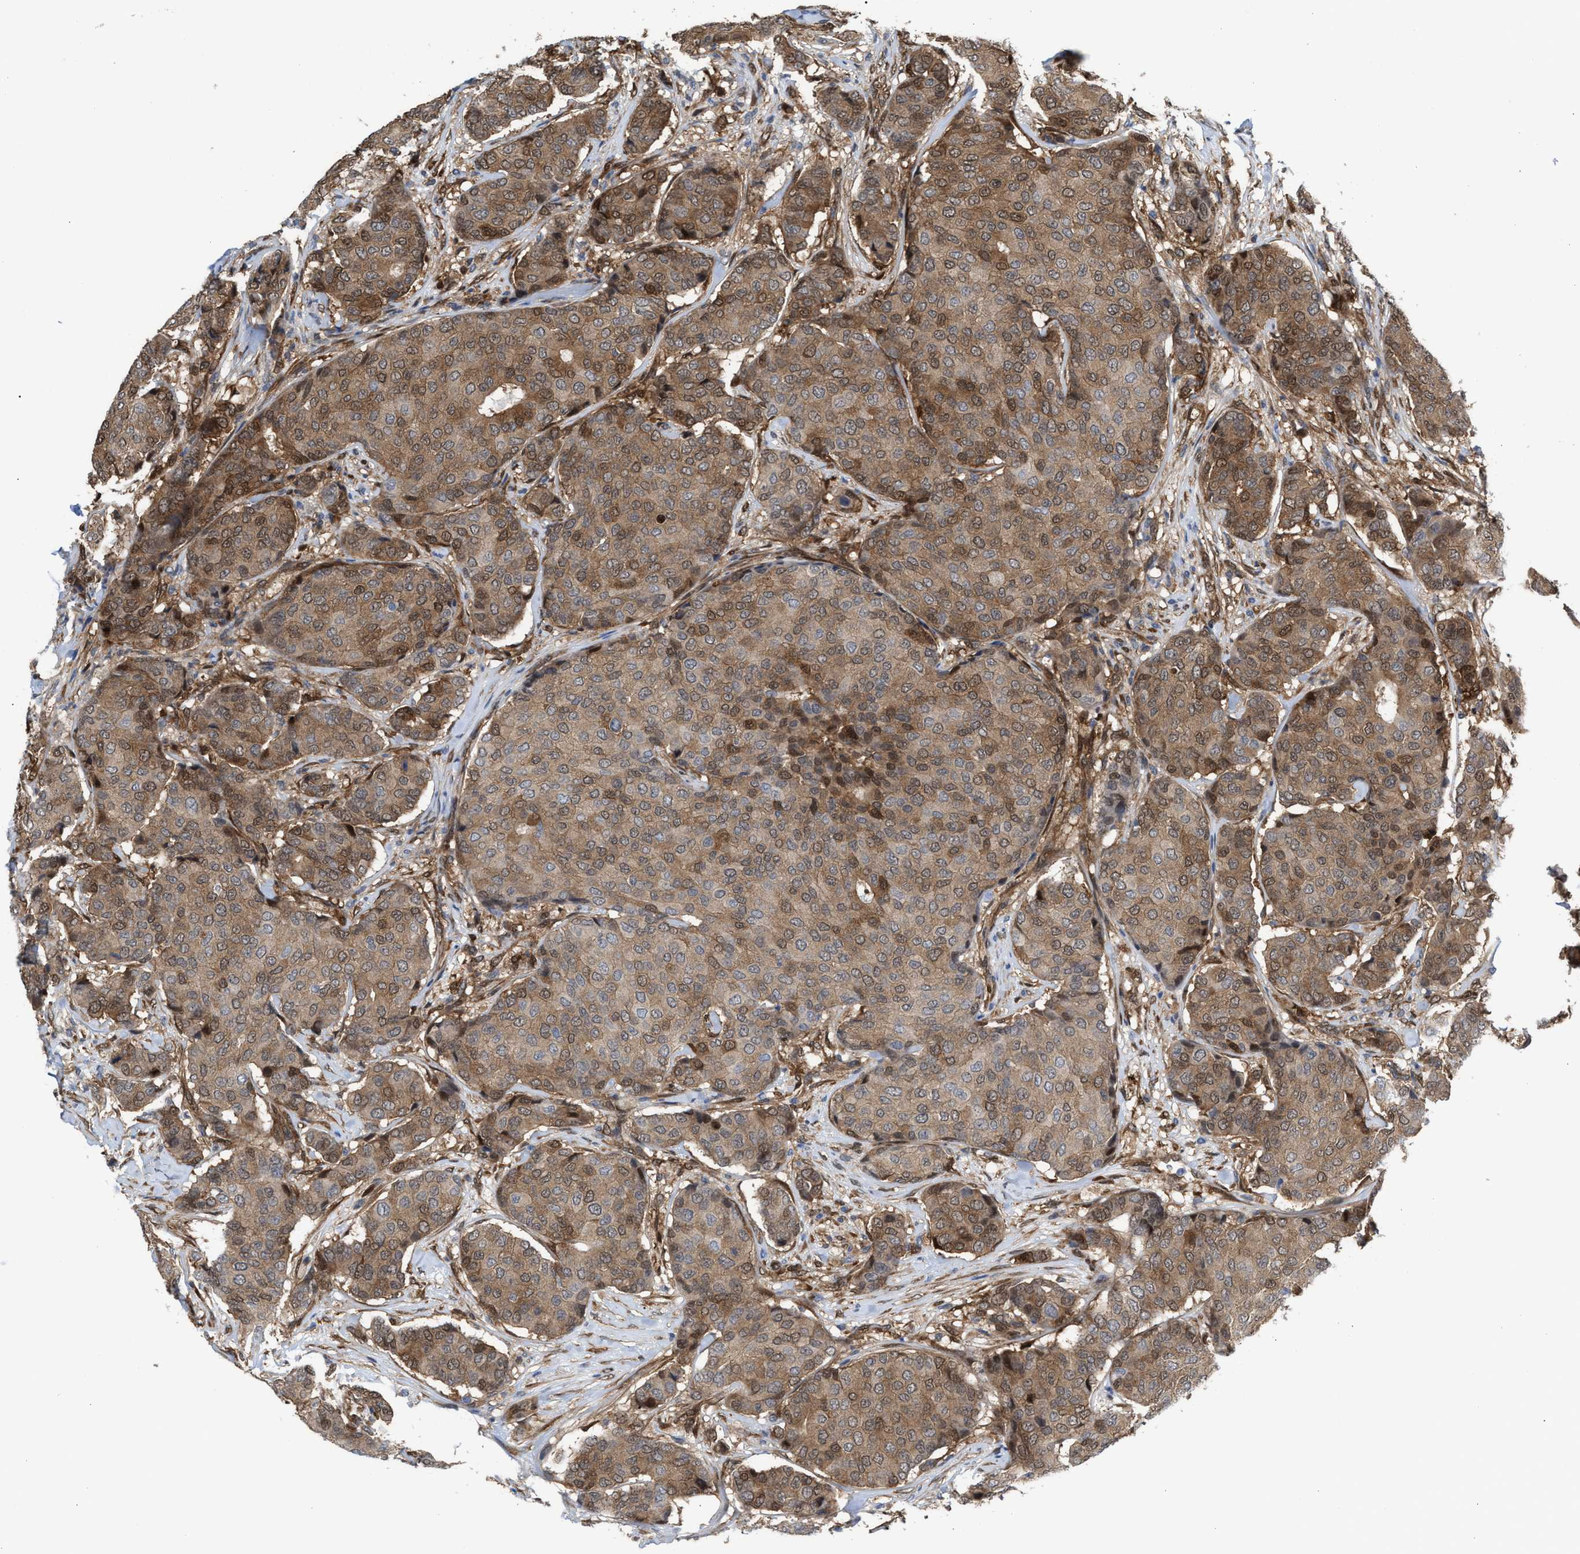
{"staining": {"intensity": "moderate", "quantity": ">75%", "location": "cytoplasmic/membranous,nuclear"}, "tissue": "breast cancer", "cell_type": "Tumor cells", "image_type": "cancer", "snomed": [{"axis": "morphology", "description": "Duct carcinoma"}, {"axis": "topography", "description": "Breast"}], "caption": "Protein expression analysis of breast cancer (invasive ductal carcinoma) demonstrates moderate cytoplasmic/membranous and nuclear expression in about >75% of tumor cells.", "gene": "TP53I3", "patient": {"sex": "female", "age": 75}}